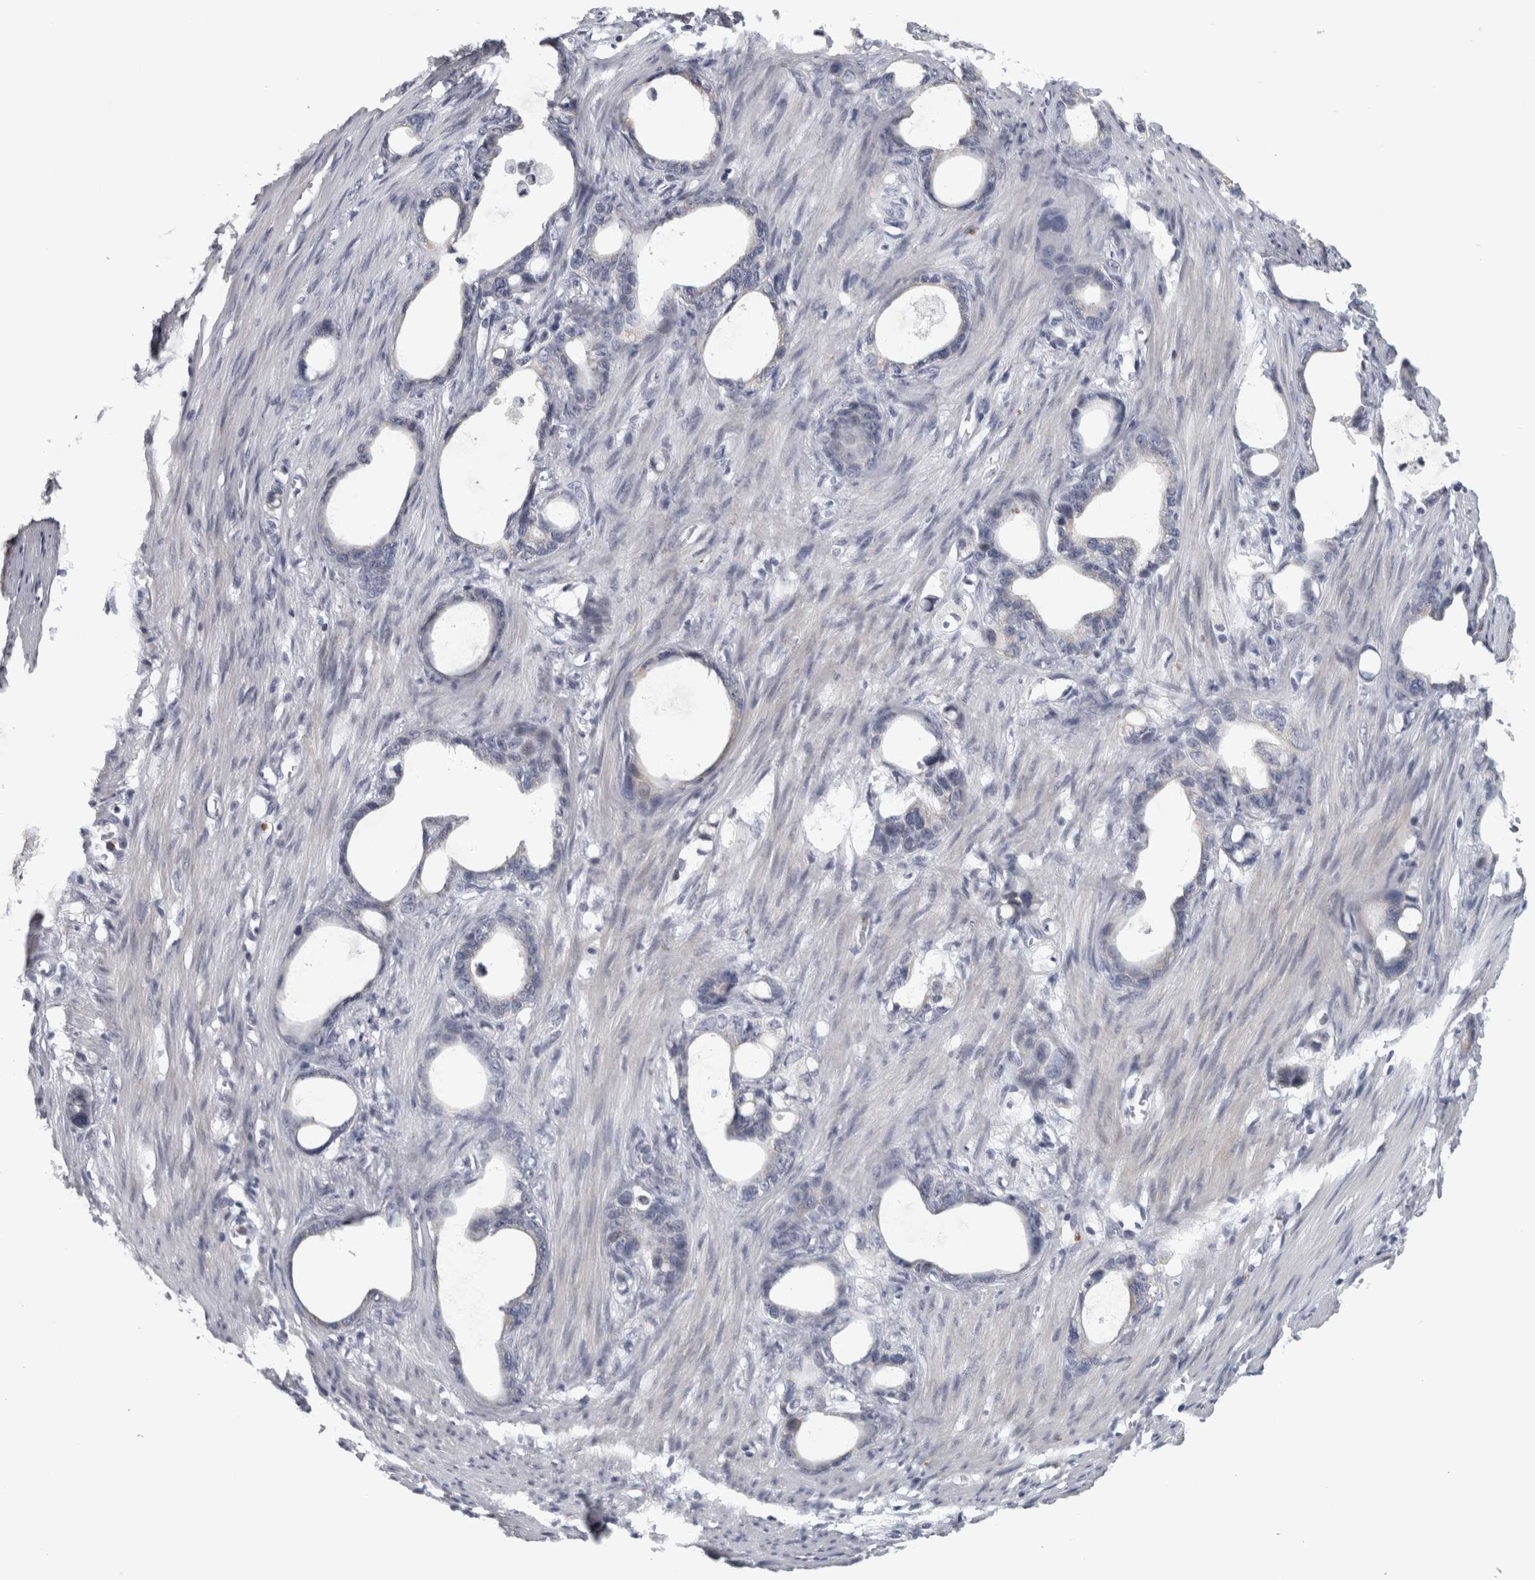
{"staining": {"intensity": "negative", "quantity": "none", "location": "none"}, "tissue": "stomach cancer", "cell_type": "Tumor cells", "image_type": "cancer", "snomed": [{"axis": "morphology", "description": "Adenocarcinoma, NOS"}, {"axis": "topography", "description": "Stomach"}], "caption": "This is an immunohistochemistry photomicrograph of adenocarcinoma (stomach). There is no positivity in tumor cells.", "gene": "PTPRN2", "patient": {"sex": "female", "age": 75}}